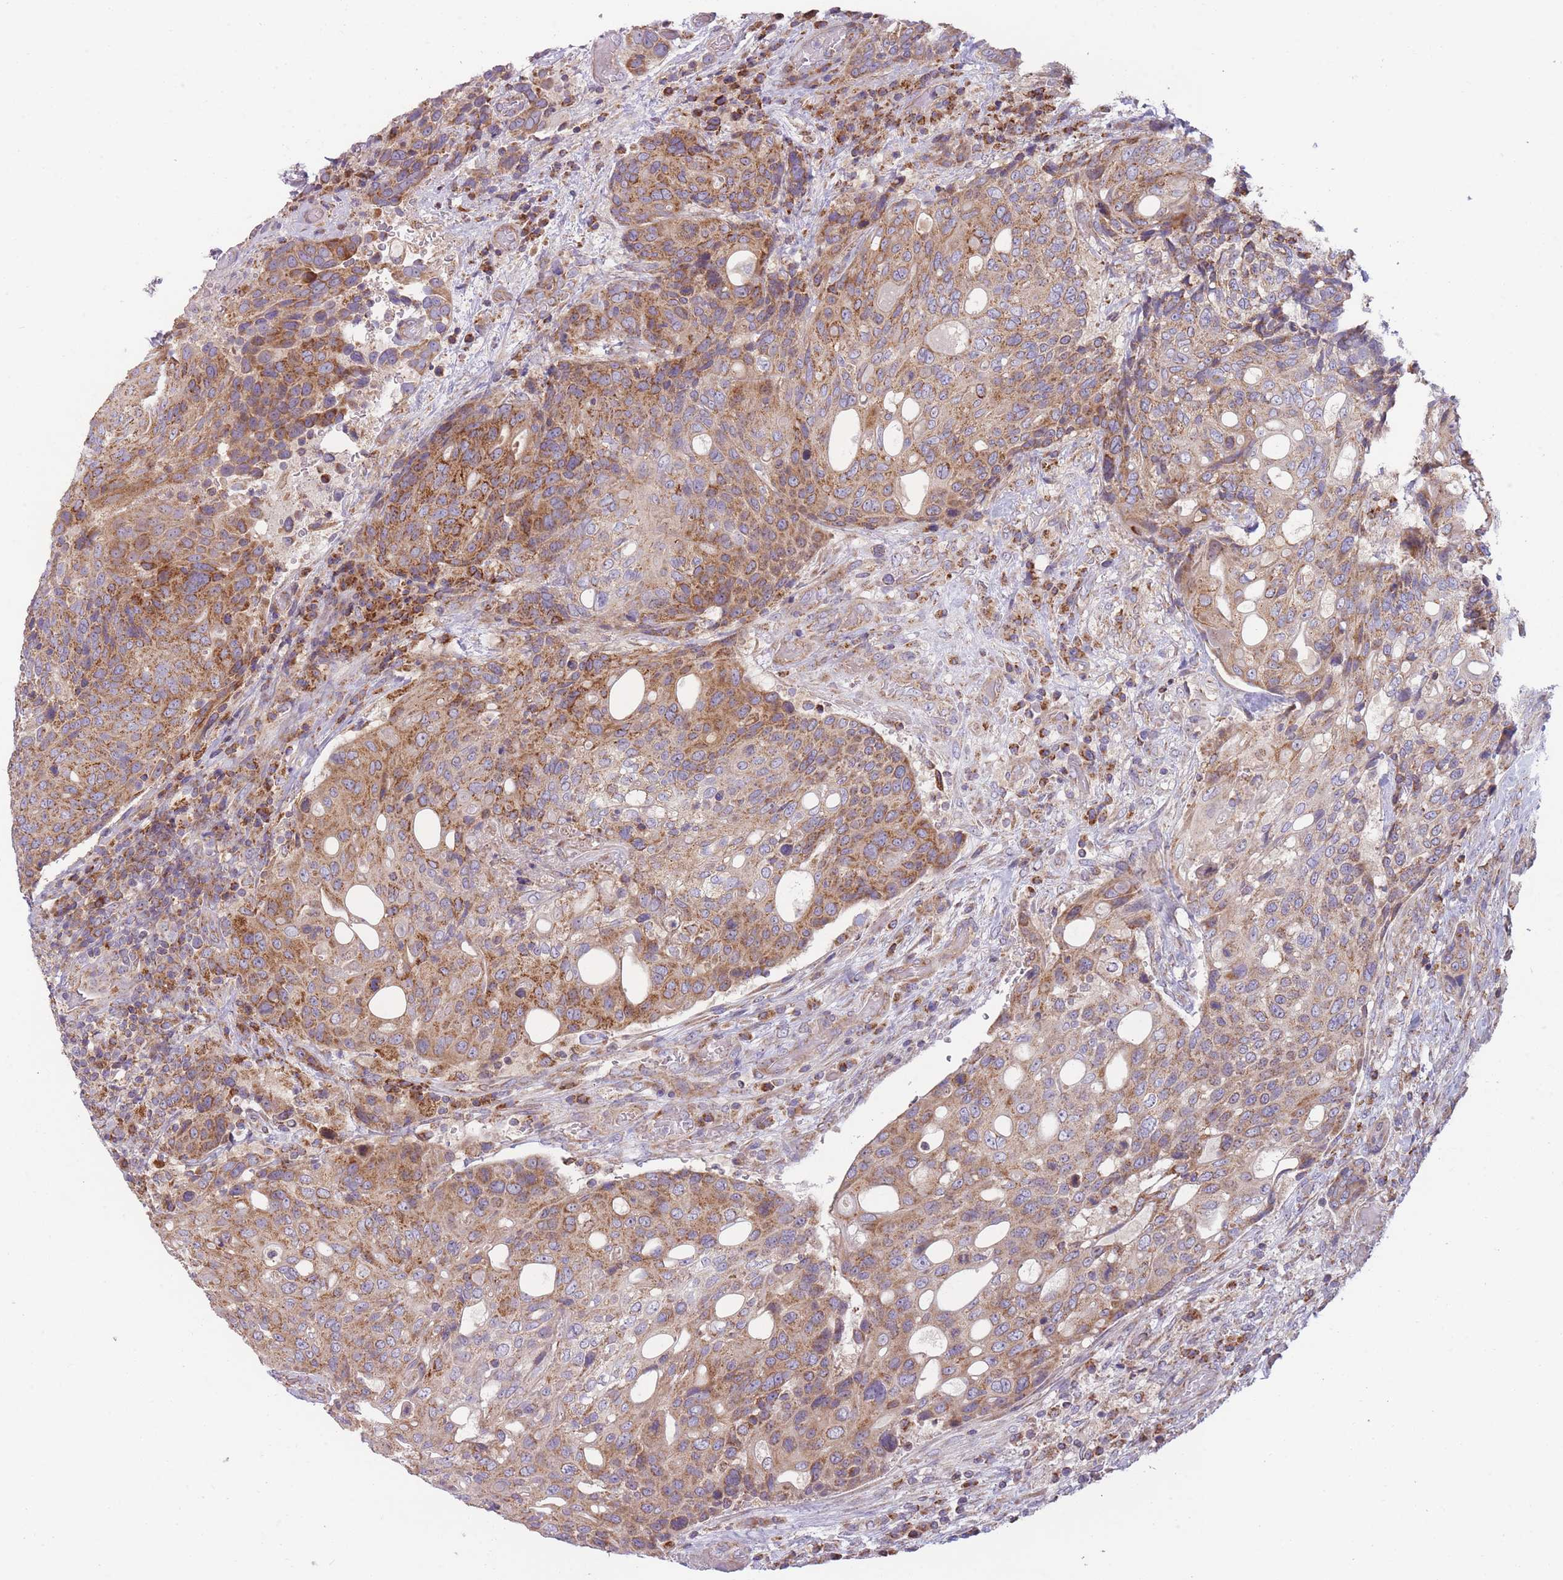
{"staining": {"intensity": "moderate", "quantity": "25%-75%", "location": "cytoplasmic/membranous"}, "tissue": "urothelial cancer", "cell_type": "Tumor cells", "image_type": "cancer", "snomed": [{"axis": "morphology", "description": "Urothelial carcinoma, High grade"}, {"axis": "topography", "description": "Urinary bladder"}], "caption": "Immunohistochemistry (IHC) staining of urothelial cancer, which shows medium levels of moderate cytoplasmic/membranous staining in about 25%-75% of tumor cells indicating moderate cytoplasmic/membranous protein positivity. The staining was performed using DAB (brown) for protein detection and nuclei were counterstained in hematoxylin (blue).", "gene": "NDUFA9", "patient": {"sex": "female", "age": 70}}